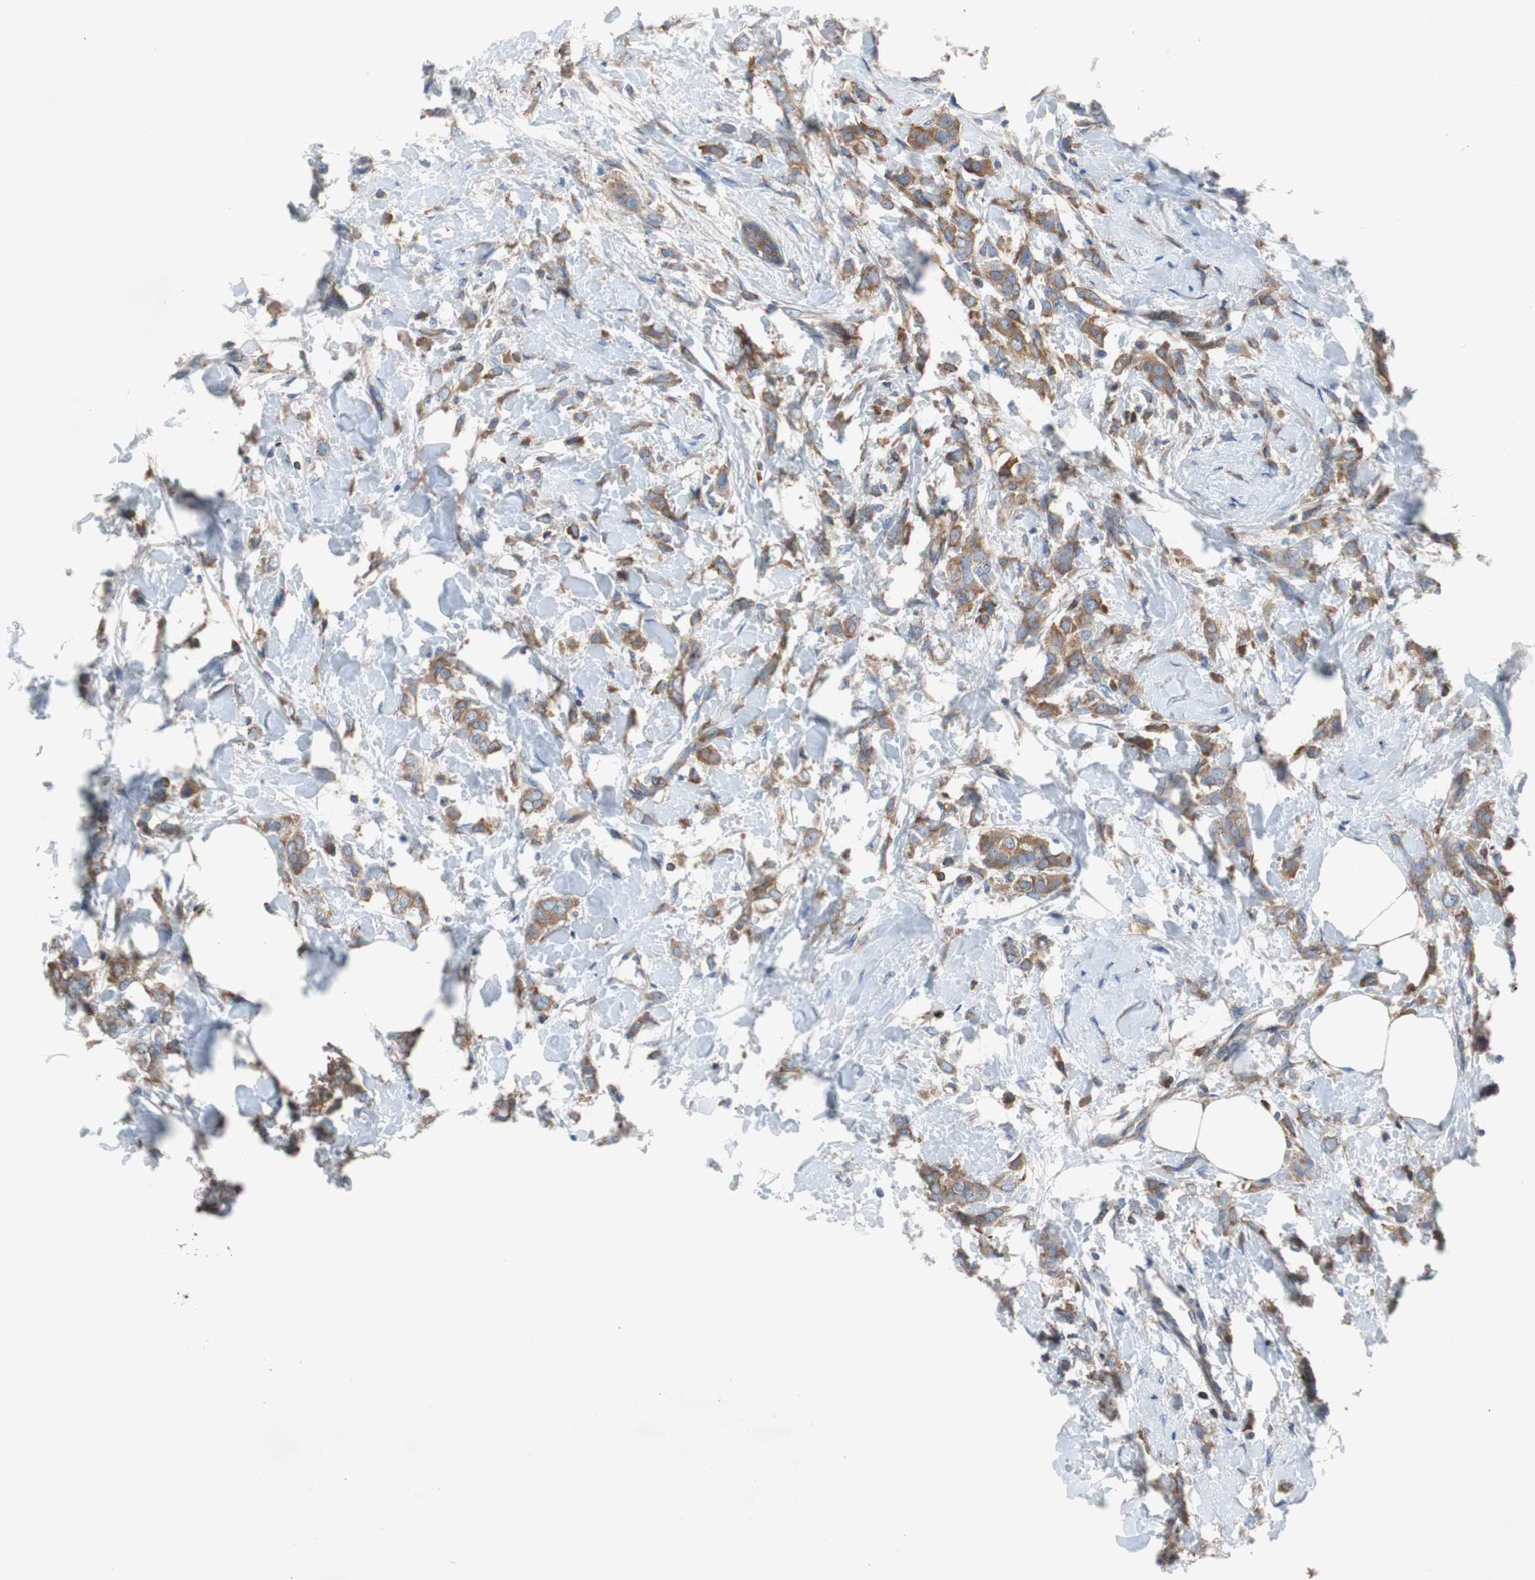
{"staining": {"intensity": "moderate", "quantity": ">75%", "location": "cytoplasmic/membranous"}, "tissue": "breast cancer", "cell_type": "Tumor cells", "image_type": "cancer", "snomed": [{"axis": "morphology", "description": "Lobular carcinoma, in situ"}, {"axis": "morphology", "description": "Lobular carcinoma"}, {"axis": "topography", "description": "Breast"}], "caption": "Lobular carcinoma (breast) was stained to show a protein in brown. There is medium levels of moderate cytoplasmic/membranous expression in about >75% of tumor cells.", "gene": "GYS1", "patient": {"sex": "female", "age": 41}}